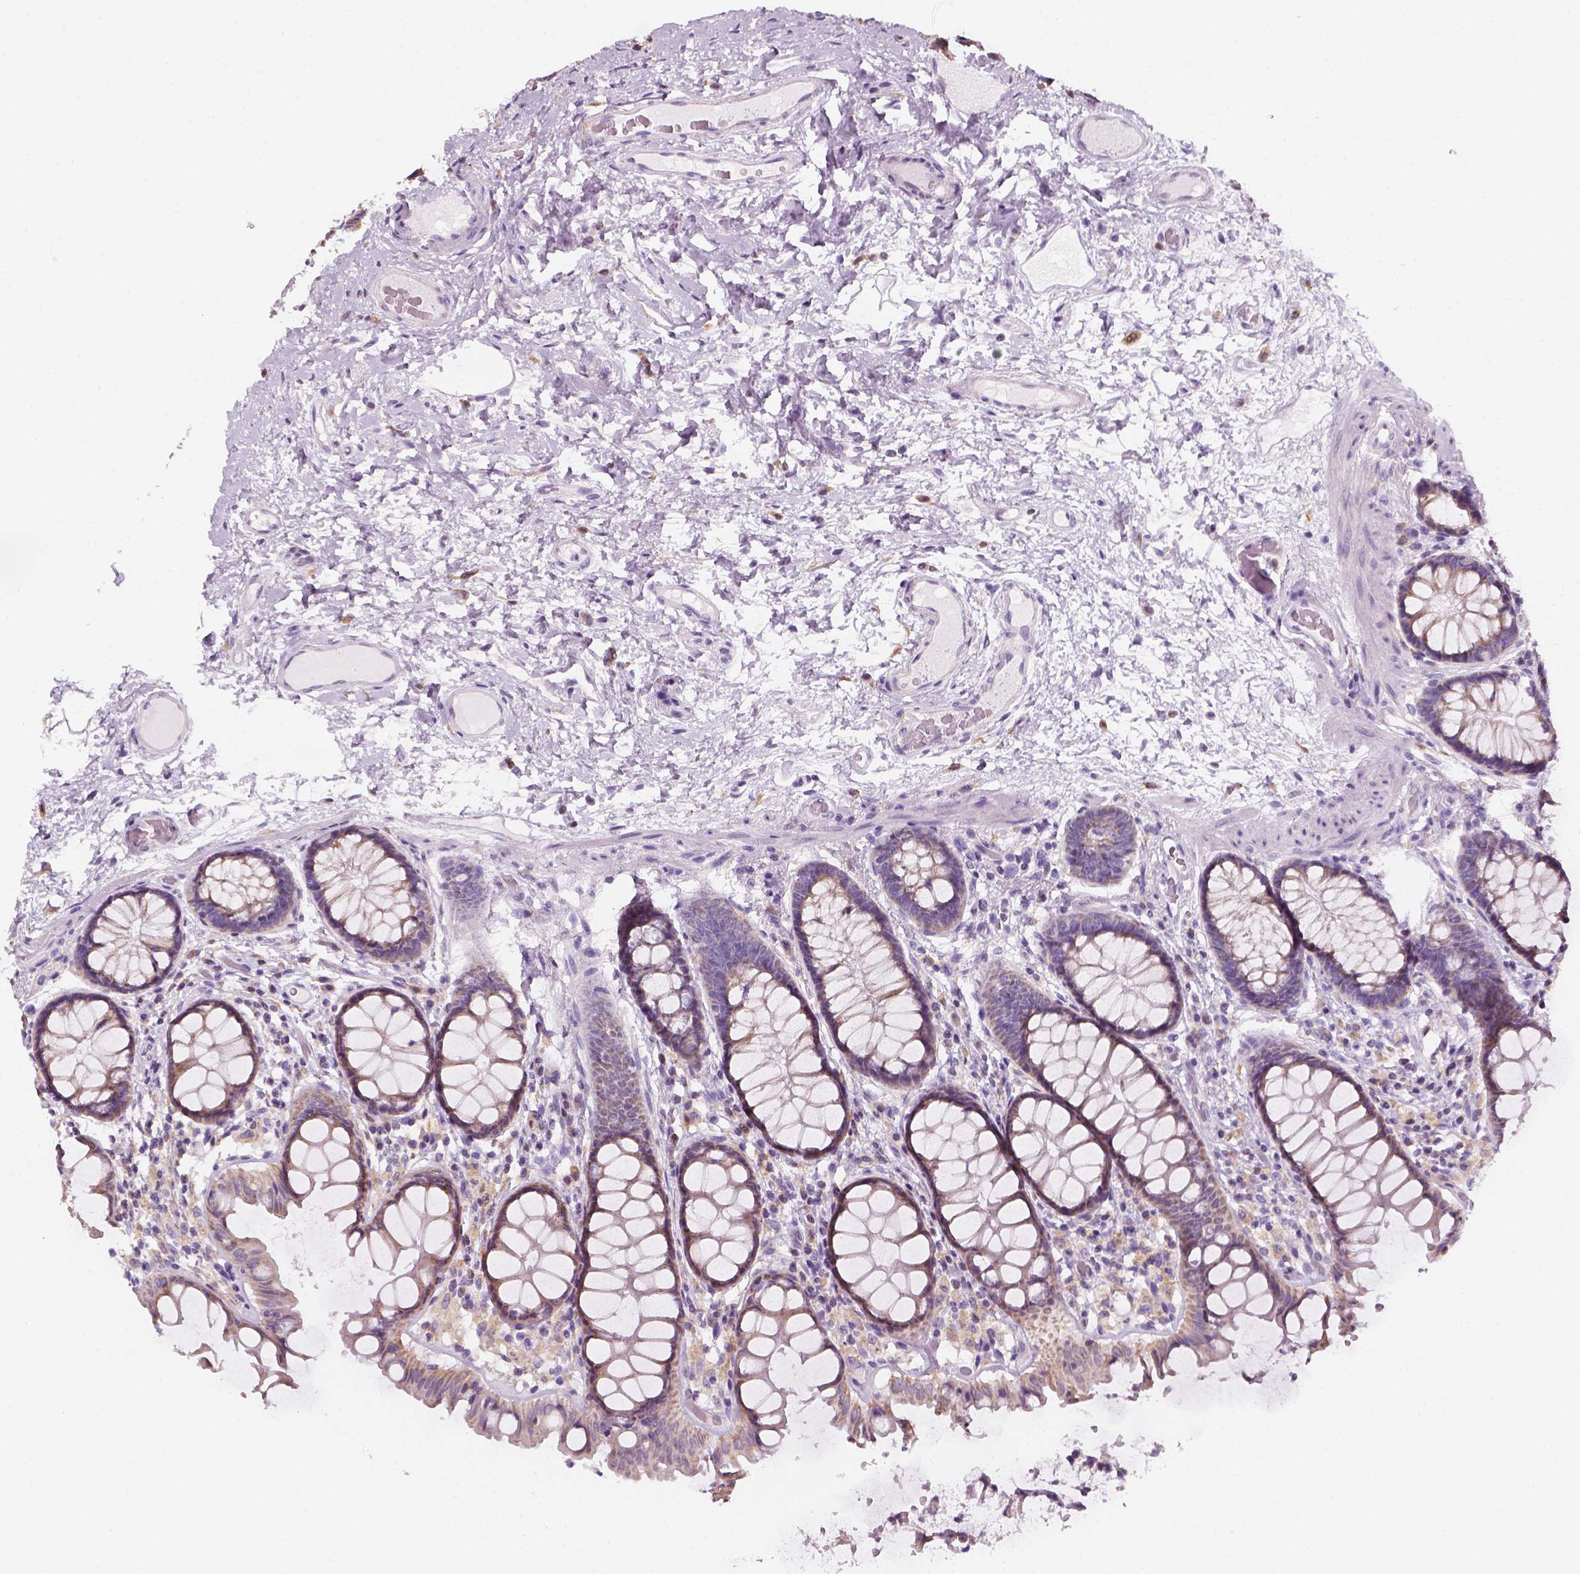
{"staining": {"intensity": "negative", "quantity": "none", "location": "none"}, "tissue": "colon", "cell_type": "Endothelial cells", "image_type": "normal", "snomed": [{"axis": "morphology", "description": "Normal tissue, NOS"}, {"axis": "topography", "description": "Colon"}], "caption": "This is a photomicrograph of immunohistochemistry staining of unremarkable colon, which shows no positivity in endothelial cells.", "gene": "AWAT2", "patient": {"sex": "female", "age": 65}}